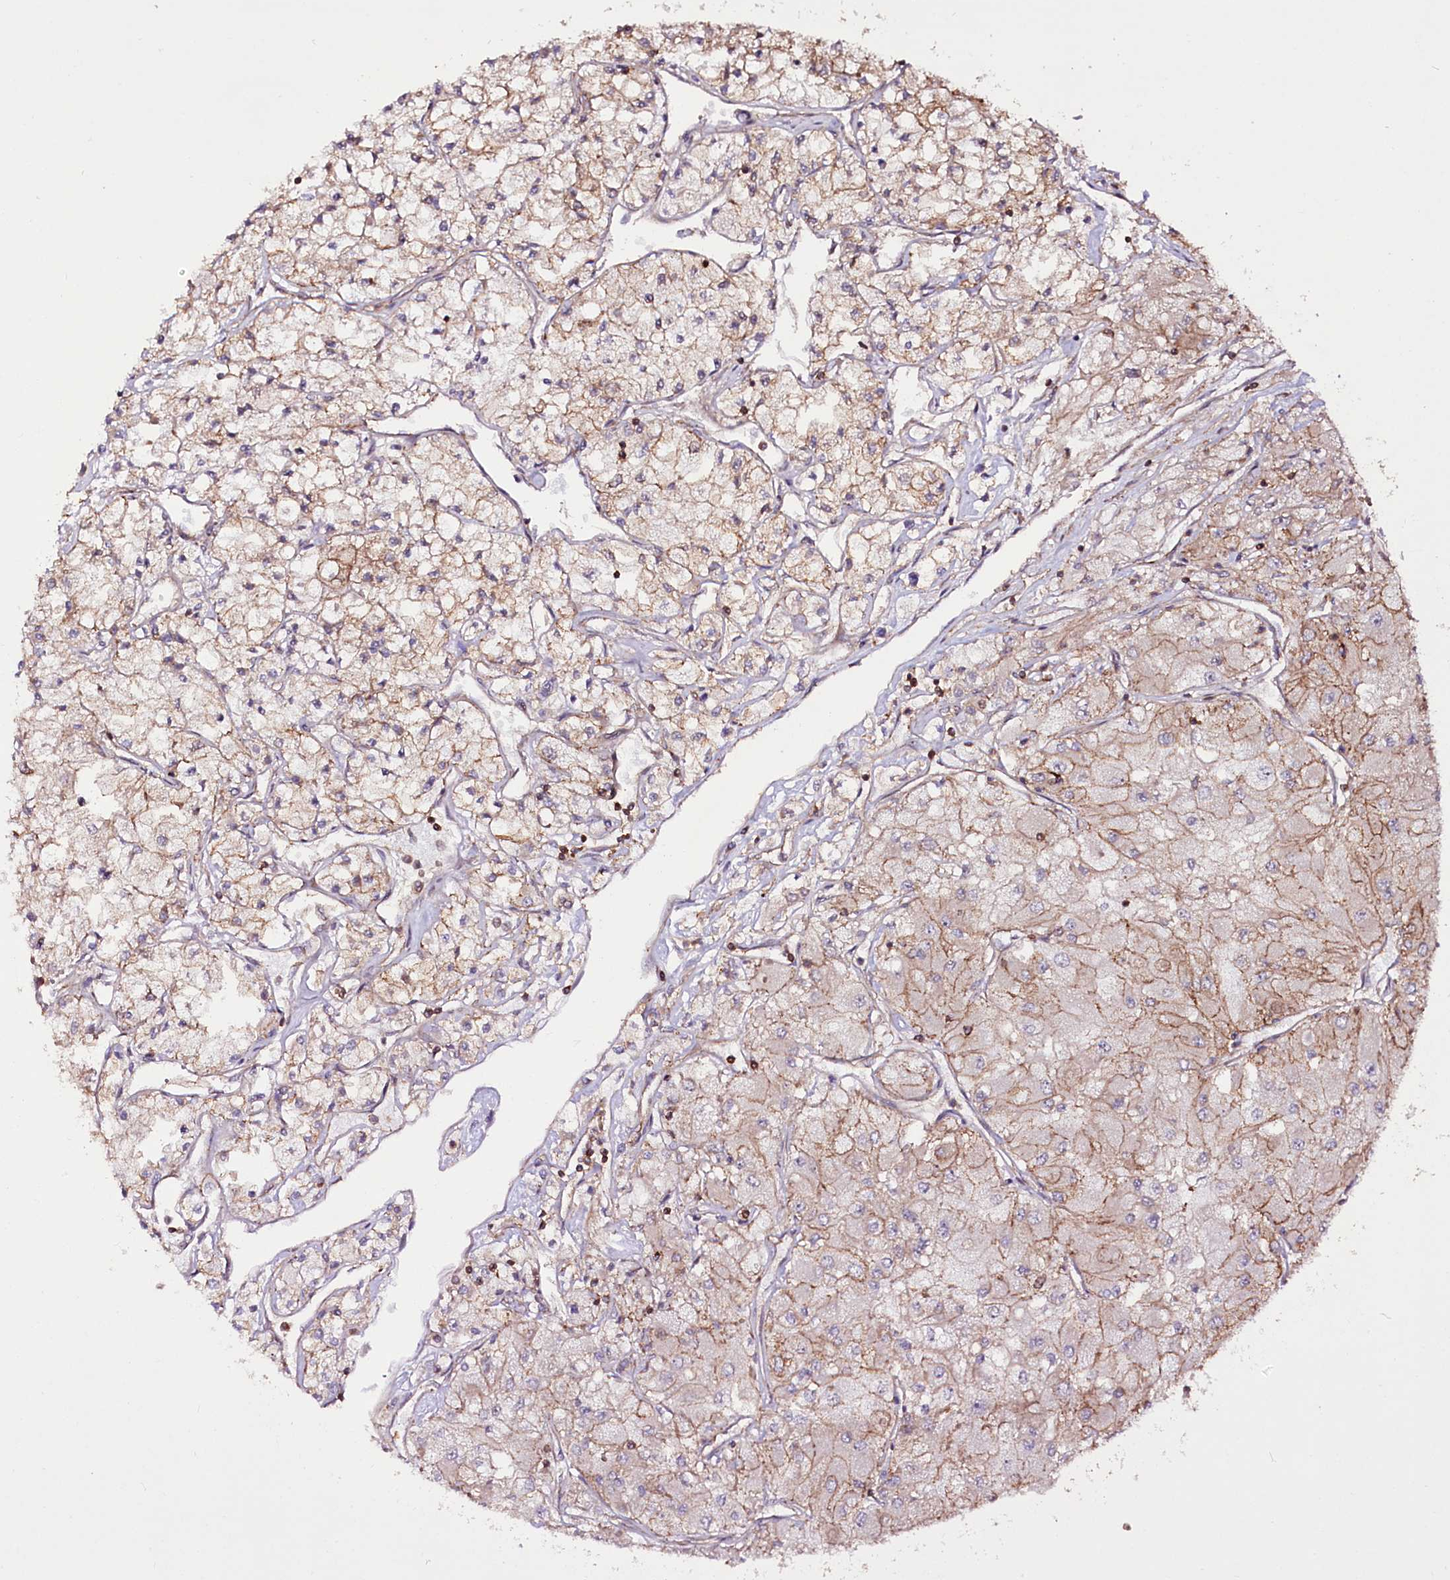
{"staining": {"intensity": "moderate", "quantity": "25%-75%", "location": "cytoplasmic/membranous"}, "tissue": "renal cancer", "cell_type": "Tumor cells", "image_type": "cancer", "snomed": [{"axis": "morphology", "description": "Adenocarcinoma, NOS"}, {"axis": "topography", "description": "Kidney"}], "caption": "Renal cancer (adenocarcinoma) was stained to show a protein in brown. There is medium levels of moderate cytoplasmic/membranous staining in approximately 25%-75% of tumor cells. The staining was performed using DAB (3,3'-diaminobenzidine), with brown indicating positive protein expression. Nuclei are stained blue with hematoxylin.", "gene": "DHX29", "patient": {"sex": "male", "age": 80}}